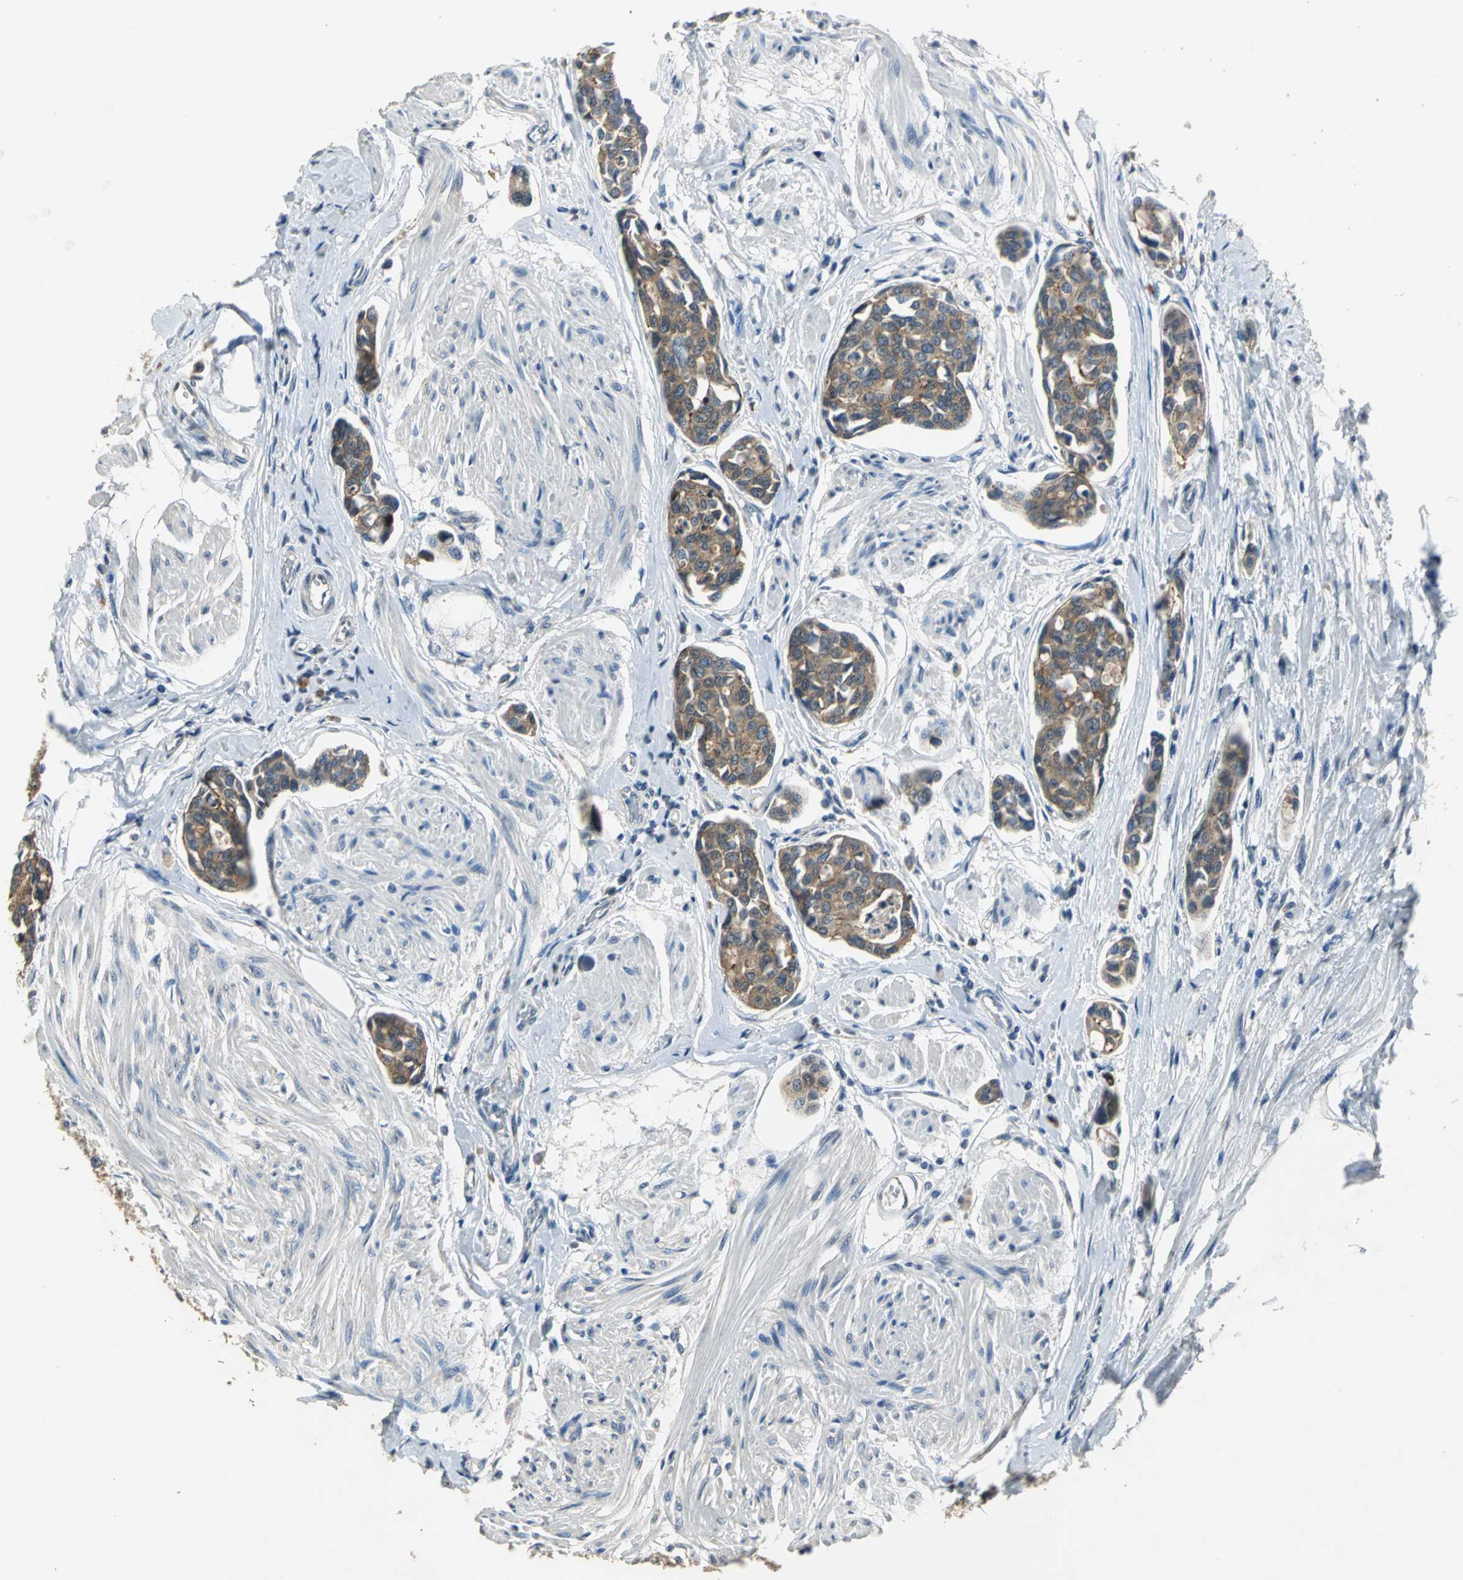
{"staining": {"intensity": "moderate", "quantity": ">75%", "location": "cytoplasmic/membranous"}, "tissue": "urothelial cancer", "cell_type": "Tumor cells", "image_type": "cancer", "snomed": [{"axis": "morphology", "description": "Urothelial carcinoma, High grade"}, {"axis": "topography", "description": "Urinary bladder"}], "caption": "DAB immunohistochemical staining of high-grade urothelial carcinoma demonstrates moderate cytoplasmic/membranous protein positivity in about >75% of tumor cells.", "gene": "OCLN", "patient": {"sex": "male", "age": 78}}